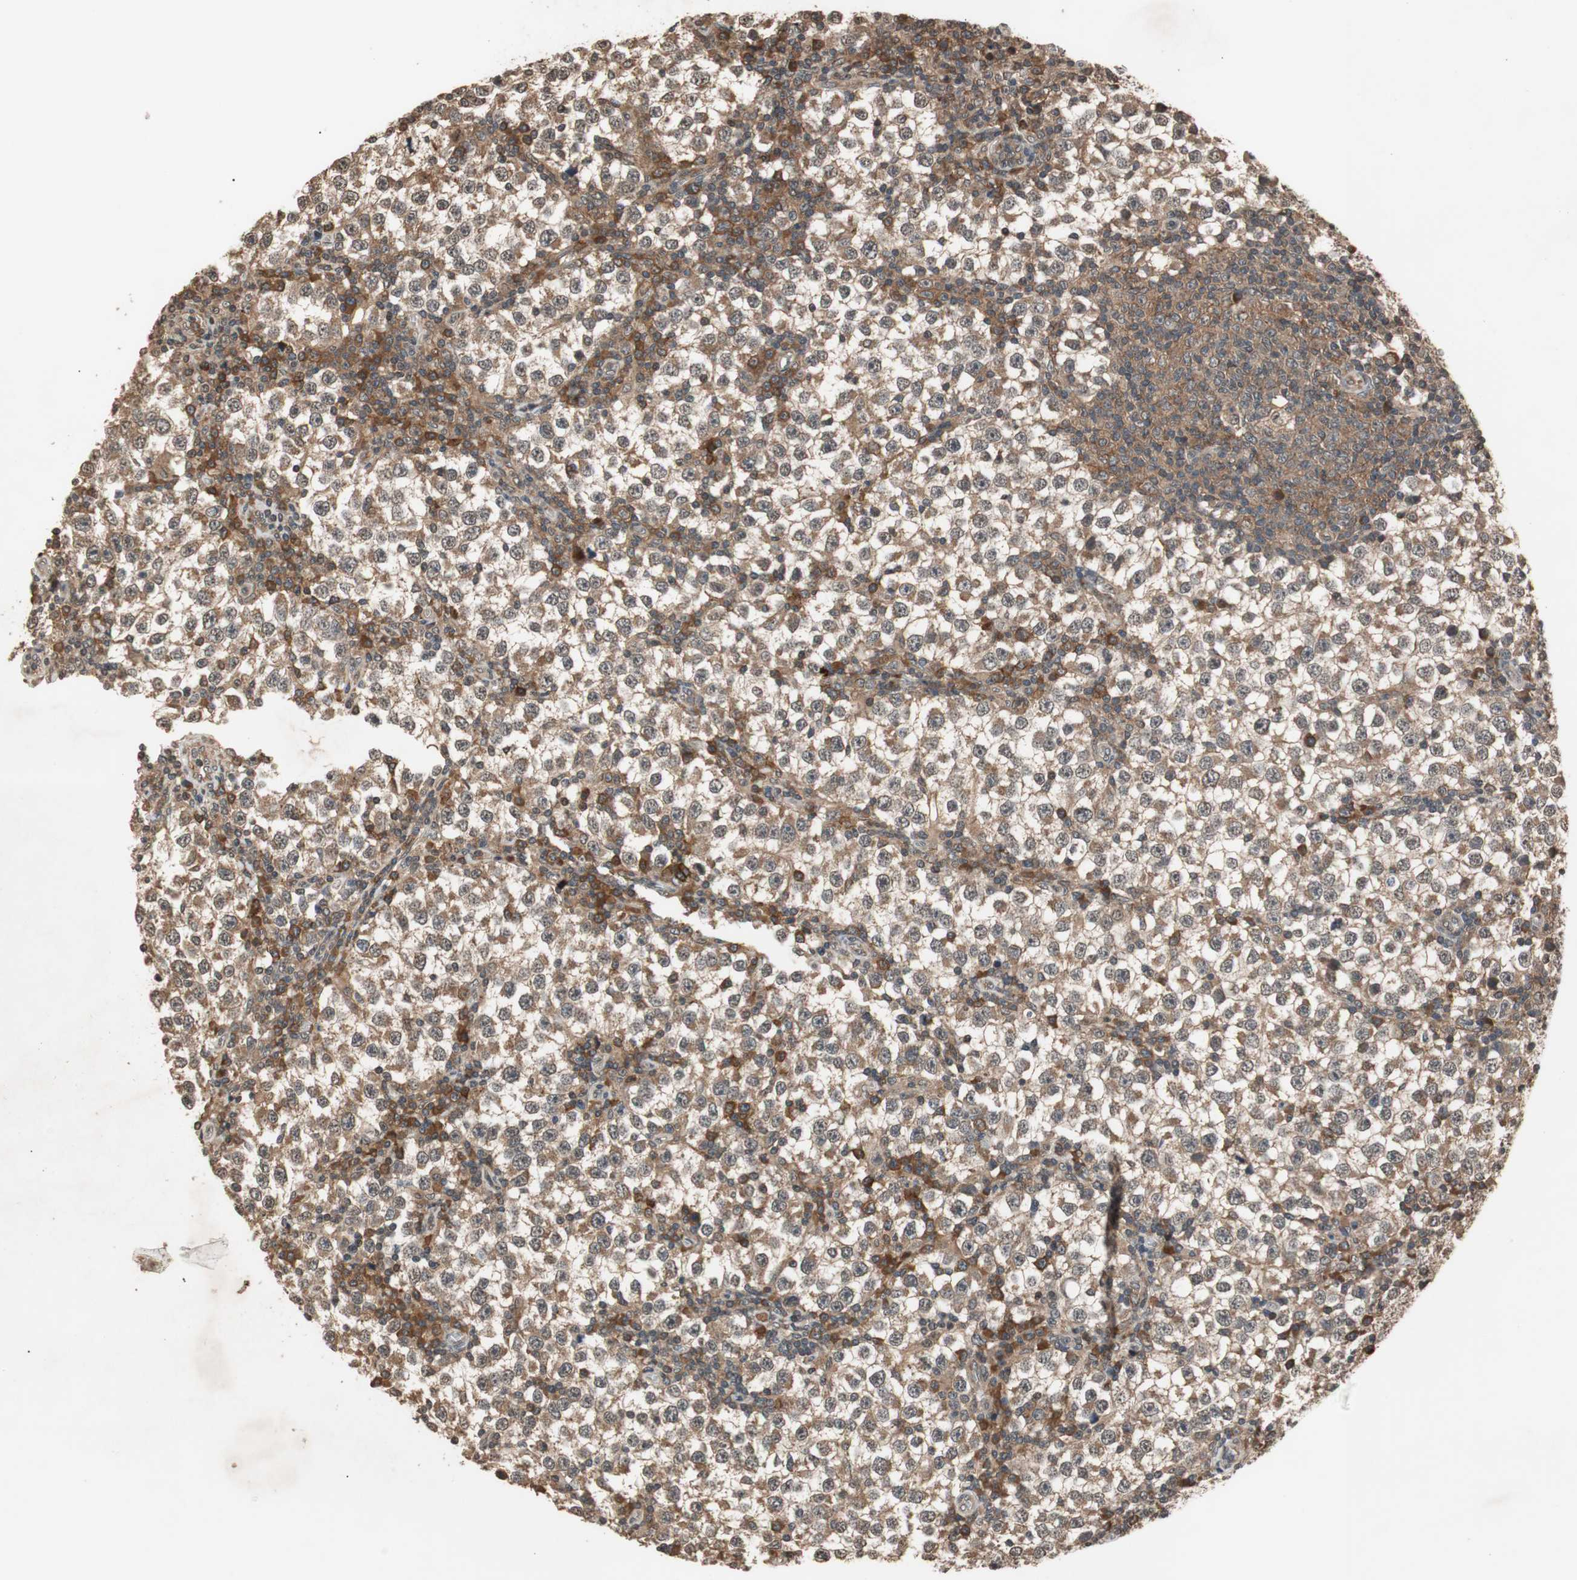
{"staining": {"intensity": "moderate", "quantity": ">75%", "location": "cytoplasmic/membranous"}, "tissue": "testis cancer", "cell_type": "Tumor cells", "image_type": "cancer", "snomed": [{"axis": "morphology", "description": "Seminoma, NOS"}, {"axis": "topography", "description": "Testis"}], "caption": "Testis seminoma was stained to show a protein in brown. There is medium levels of moderate cytoplasmic/membranous expression in about >75% of tumor cells.", "gene": "TMEM230", "patient": {"sex": "male", "age": 65}}